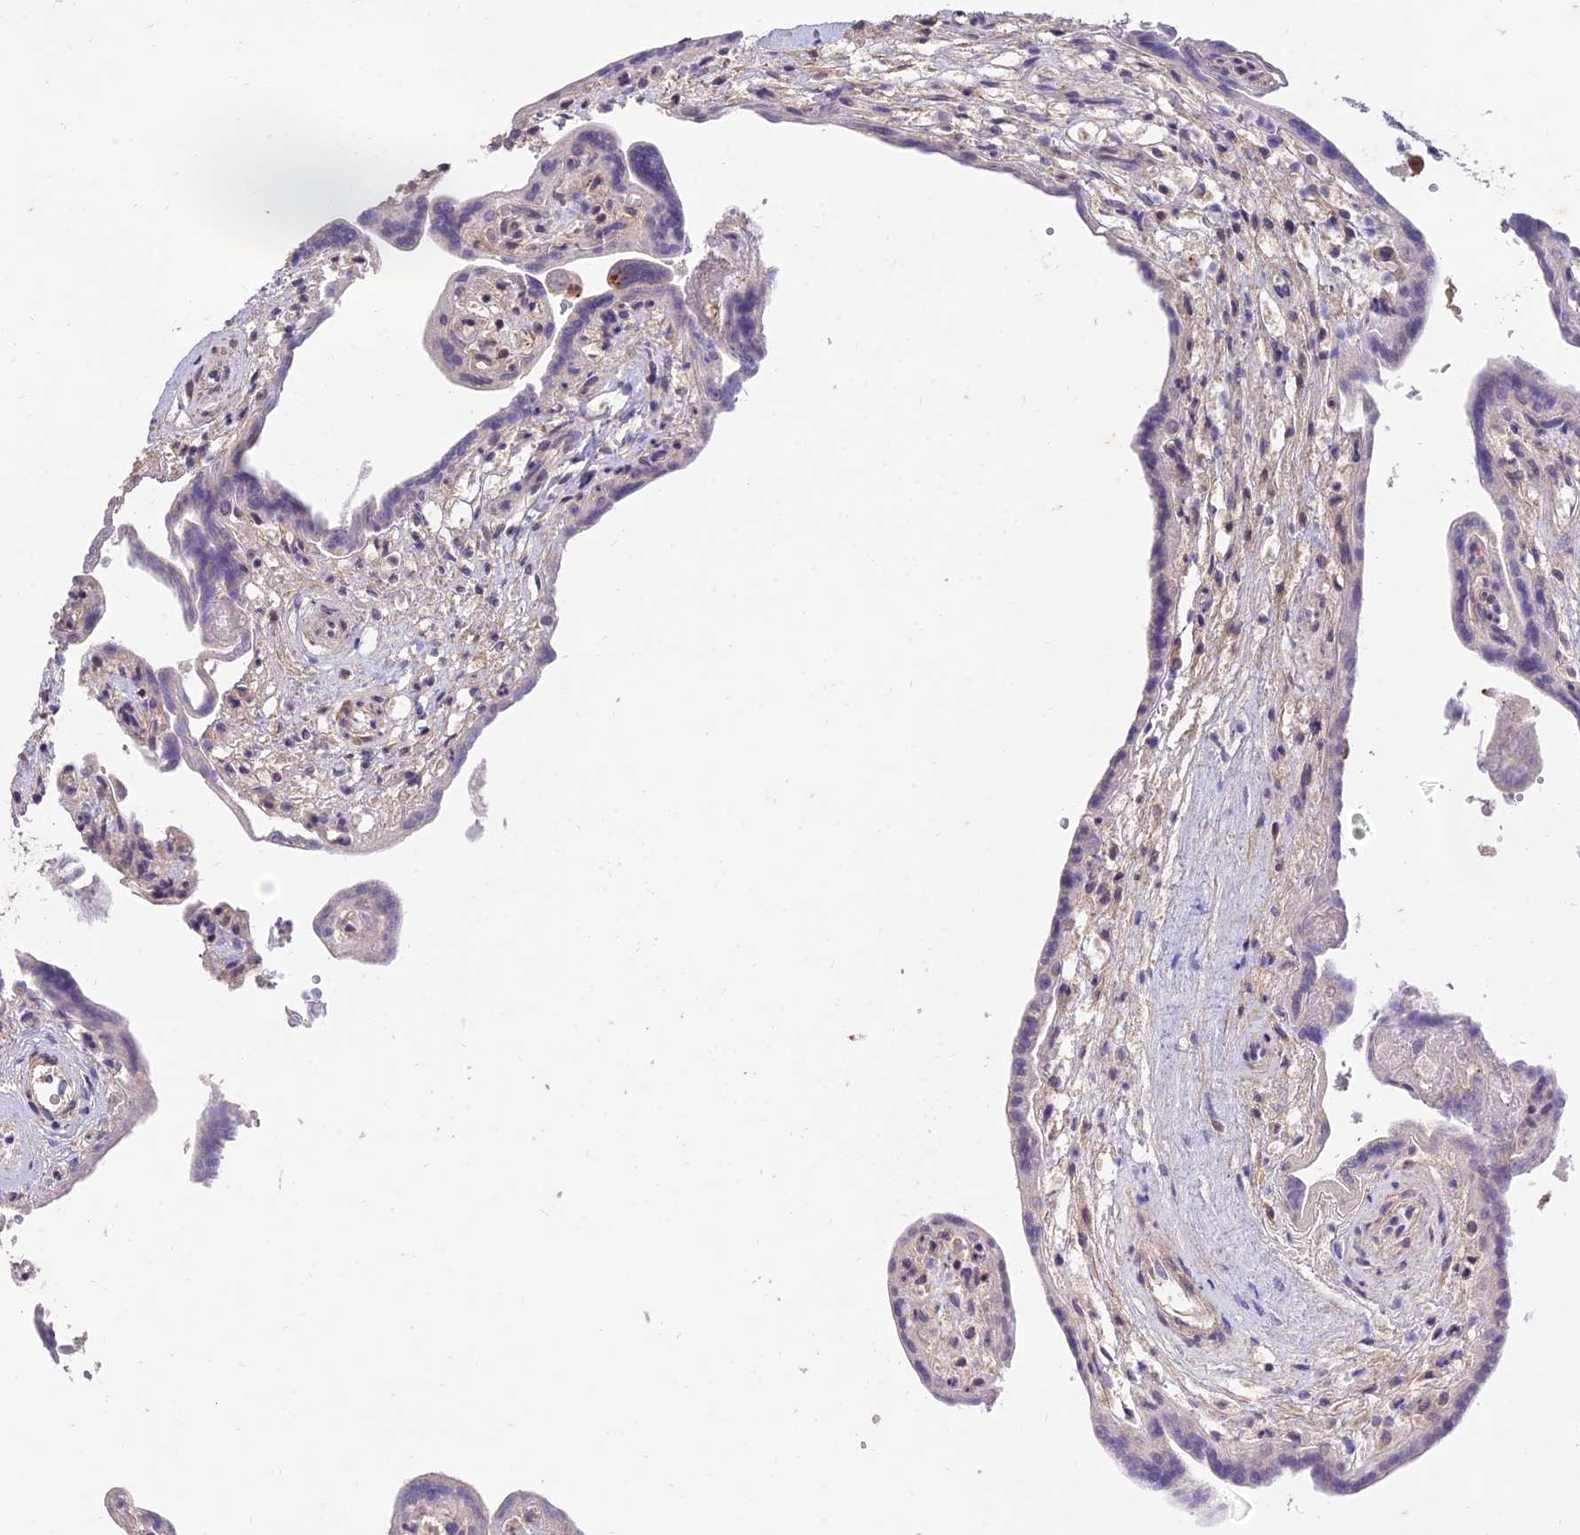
{"staining": {"intensity": "strong", "quantity": "25%-75%", "location": "cytoplasmic/membranous,nuclear"}, "tissue": "placenta", "cell_type": "Trophoblastic cells", "image_type": "normal", "snomed": [{"axis": "morphology", "description": "Normal tissue, NOS"}, {"axis": "topography", "description": "Placenta"}], "caption": "About 25%-75% of trophoblastic cells in benign placenta show strong cytoplasmic/membranous,nuclear protein staining as visualized by brown immunohistochemical staining.", "gene": "ZNF85", "patient": {"sex": "female", "age": 37}}